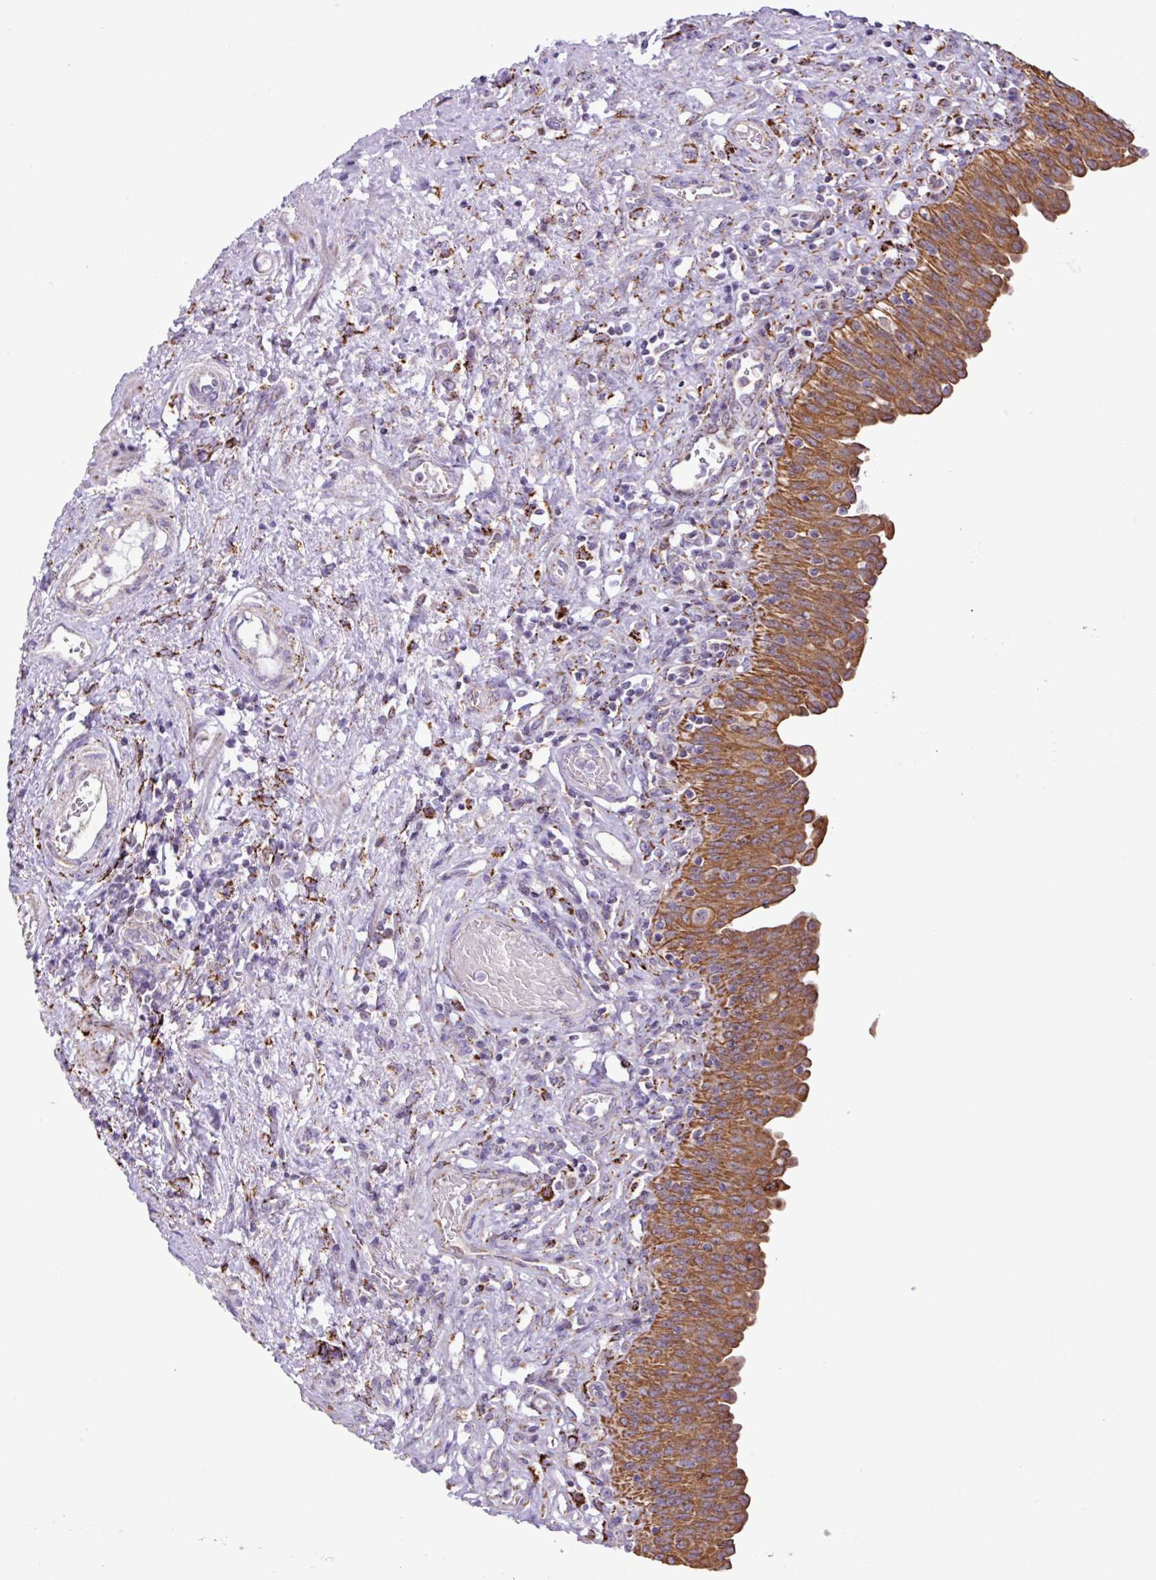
{"staining": {"intensity": "strong", "quantity": ">75%", "location": "cytoplasmic/membranous"}, "tissue": "urinary bladder", "cell_type": "Urothelial cells", "image_type": "normal", "snomed": [{"axis": "morphology", "description": "Normal tissue, NOS"}, {"axis": "topography", "description": "Urinary bladder"}], "caption": "DAB immunohistochemical staining of benign urinary bladder shows strong cytoplasmic/membranous protein positivity in approximately >75% of urothelial cells.", "gene": "SGPP1", "patient": {"sex": "male", "age": 71}}